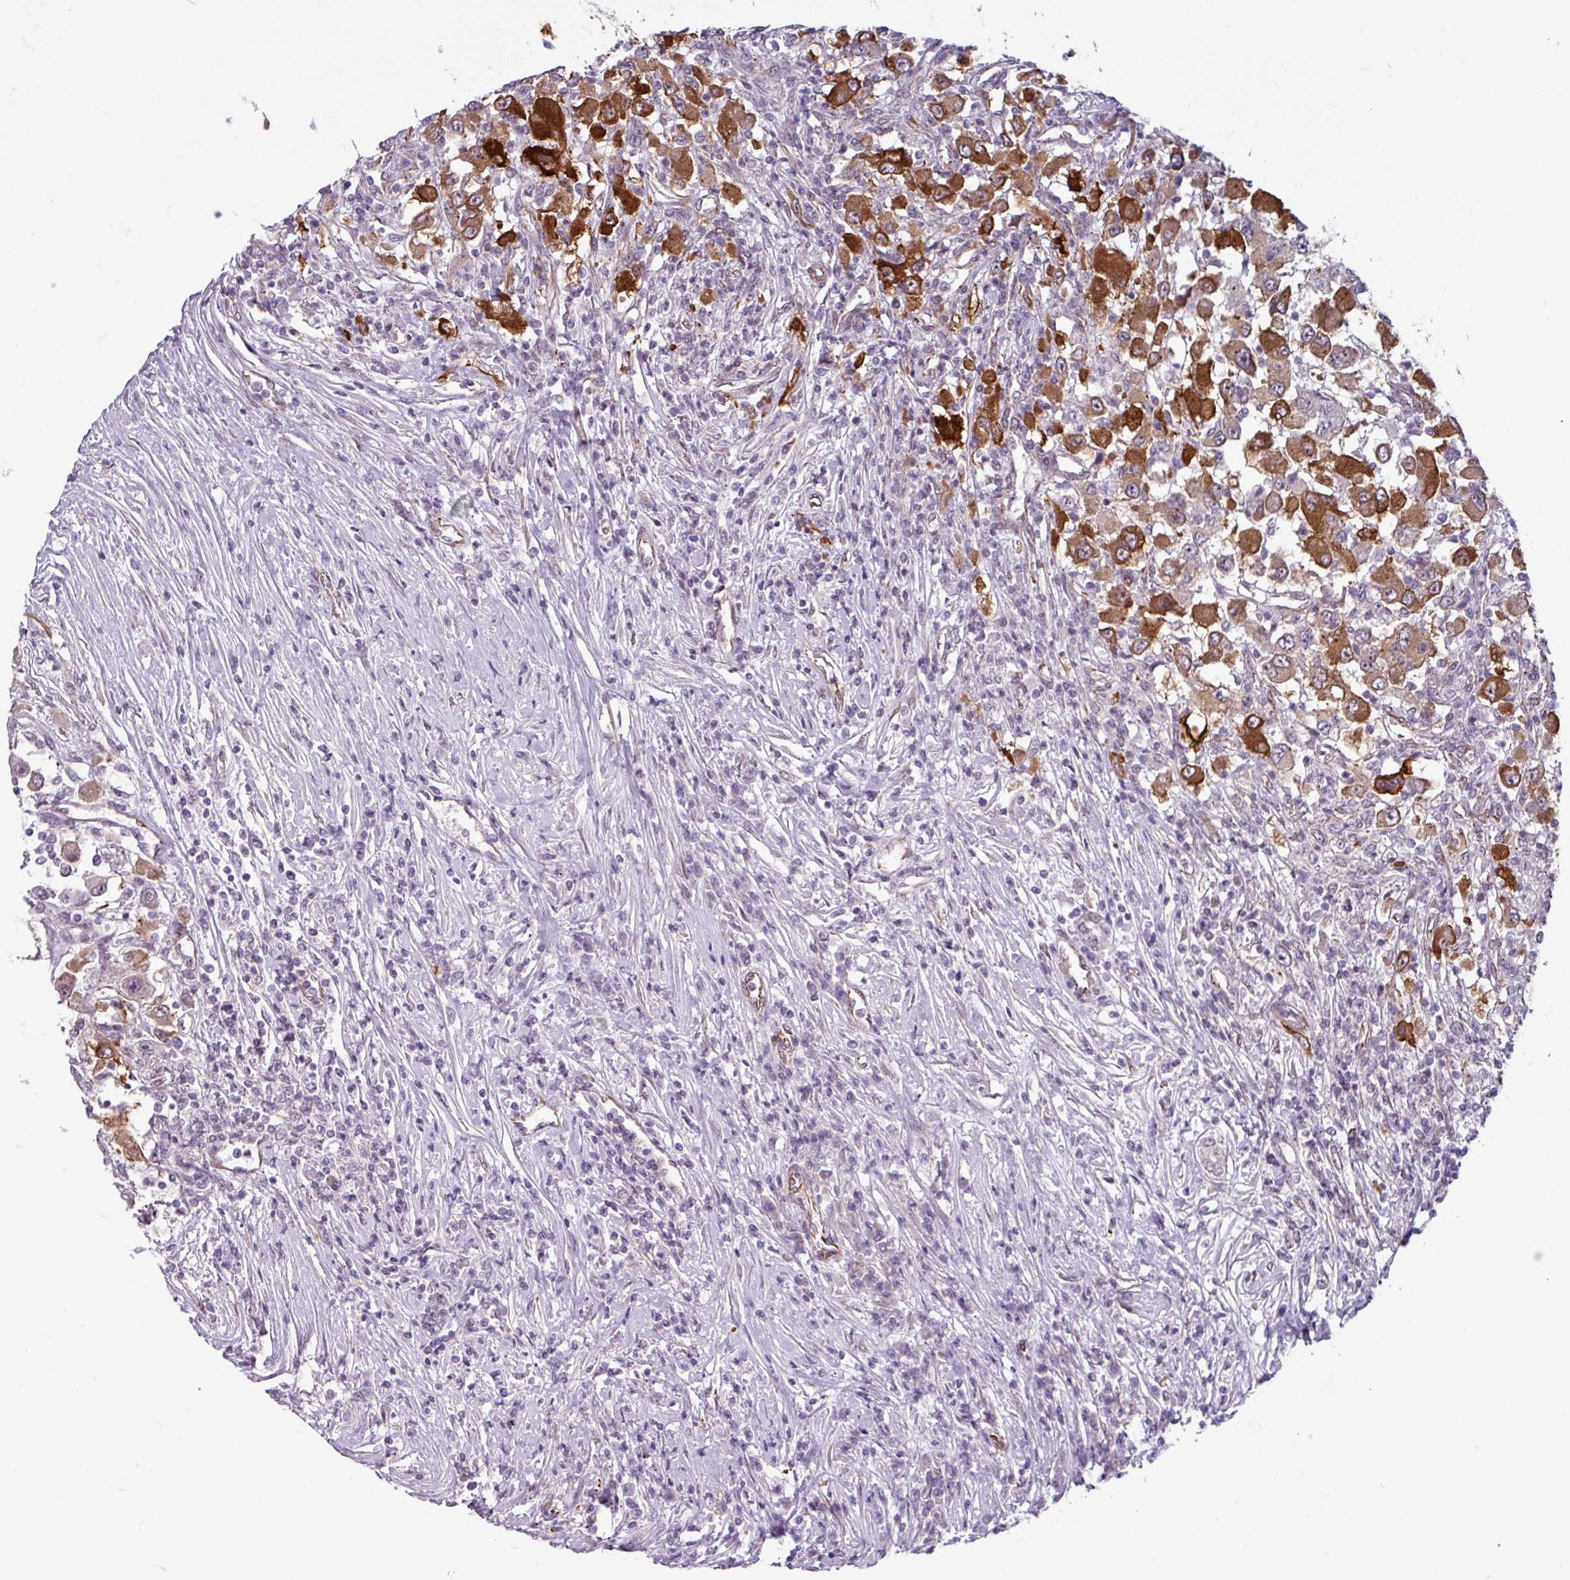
{"staining": {"intensity": "strong", "quantity": "25%-75%", "location": "cytoplasmic/membranous"}, "tissue": "renal cancer", "cell_type": "Tumor cells", "image_type": "cancer", "snomed": [{"axis": "morphology", "description": "Adenocarcinoma, NOS"}, {"axis": "topography", "description": "Kidney"}], "caption": "Human adenocarcinoma (renal) stained with a protein marker shows strong staining in tumor cells.", "gene": "CHD3", "patient": {"sex": "female", "age": 67}}